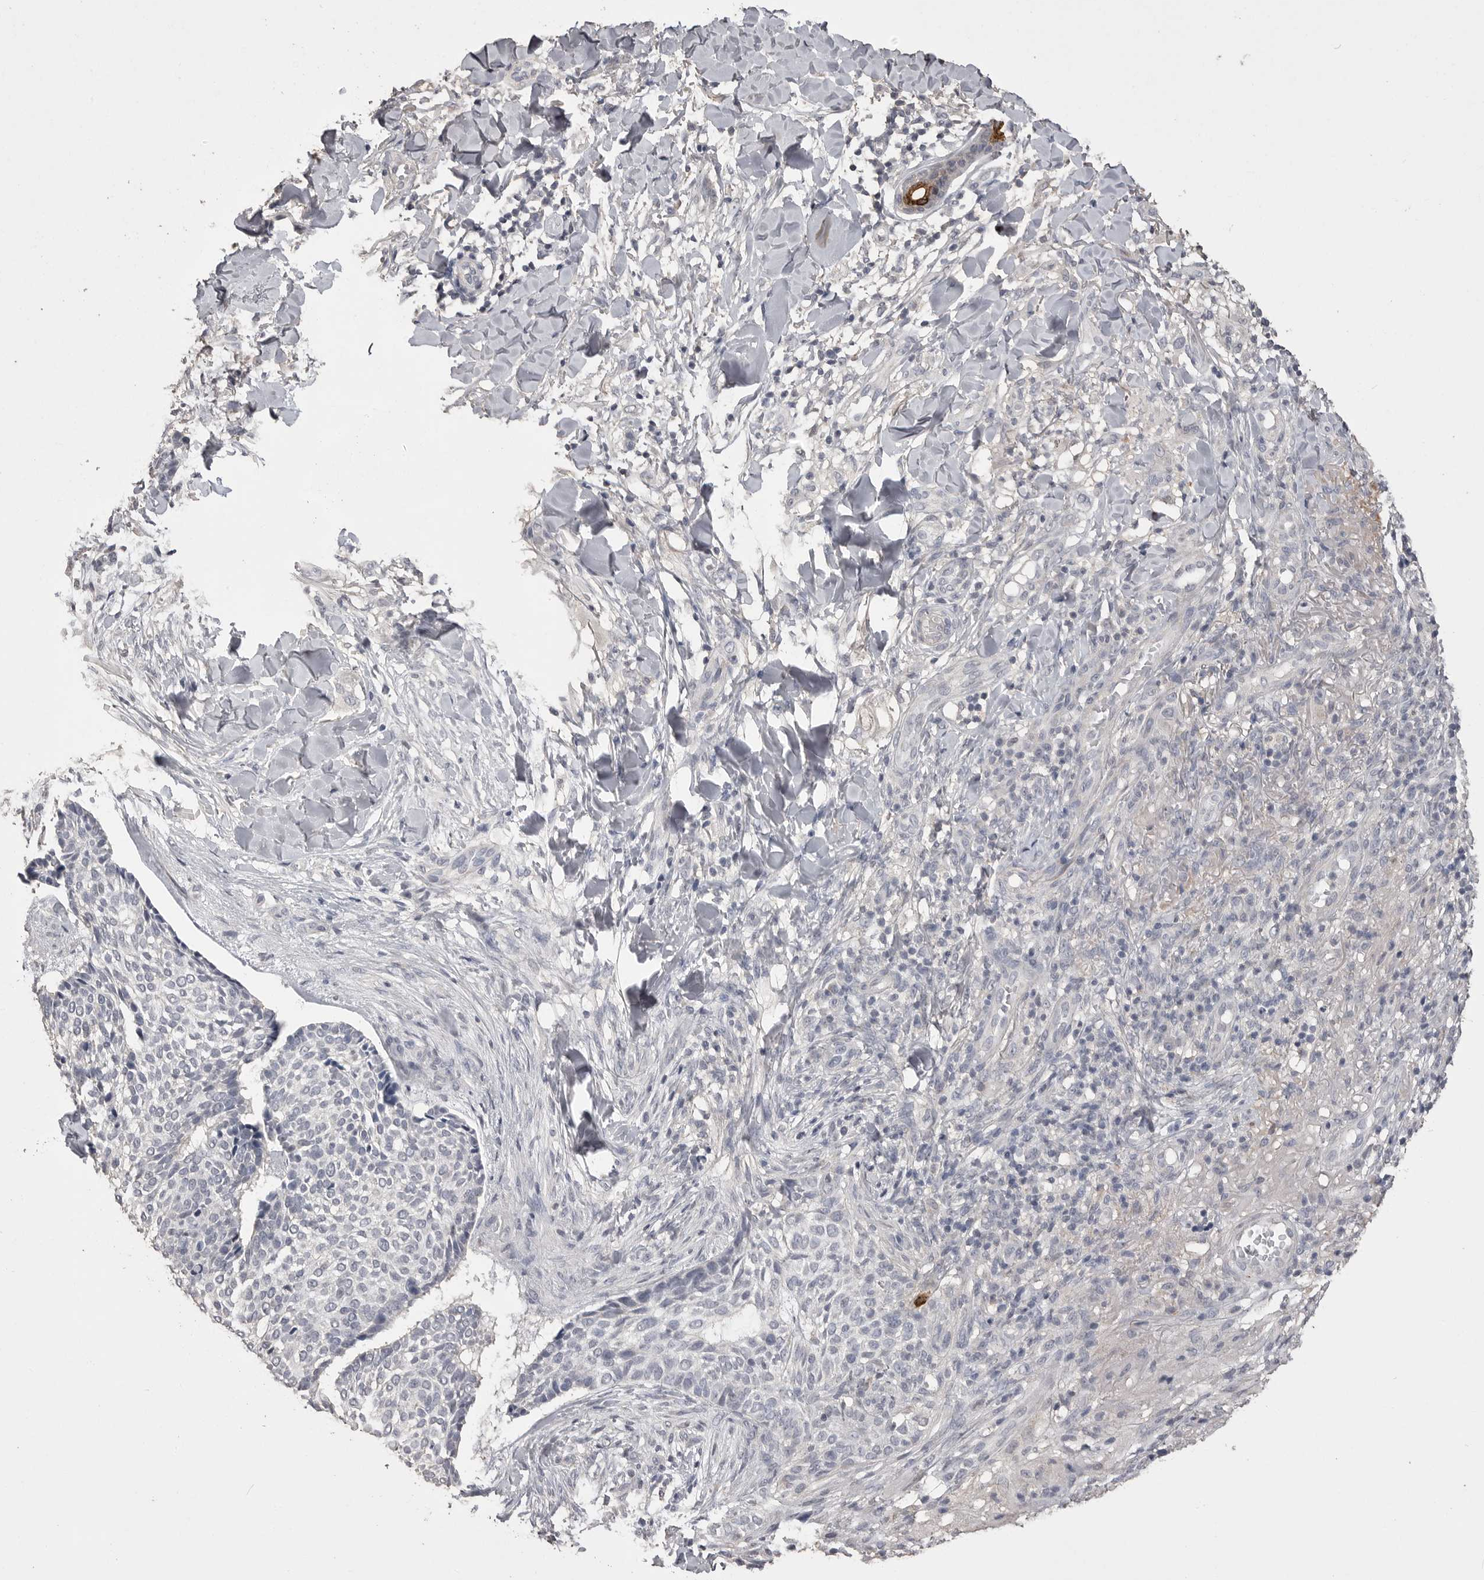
{"staining": {"intensity": "negative", "quantity": "none", "location": "none"}, "tissue": "skin cancer", "cell_type": "Tumor cells", "image_type": "cancer", "snomed": [{"axis": "morphology", "description": "Normal tissue, NOS"}, {"axis": "morphology", "description": "Basal cell carcinoma"}, {"axis": "topography", "description": "Skin"}], "caption": "Protein analysis of skin basal cell carcinoma demonstrates no significant expression in tumor cells. (DAB (3,3'-diaminobenzidine) immunohistochemistry with hematoxylin counter stain).", "gene": "MMP7", "patient": {"sex": "male", "age": 67}}